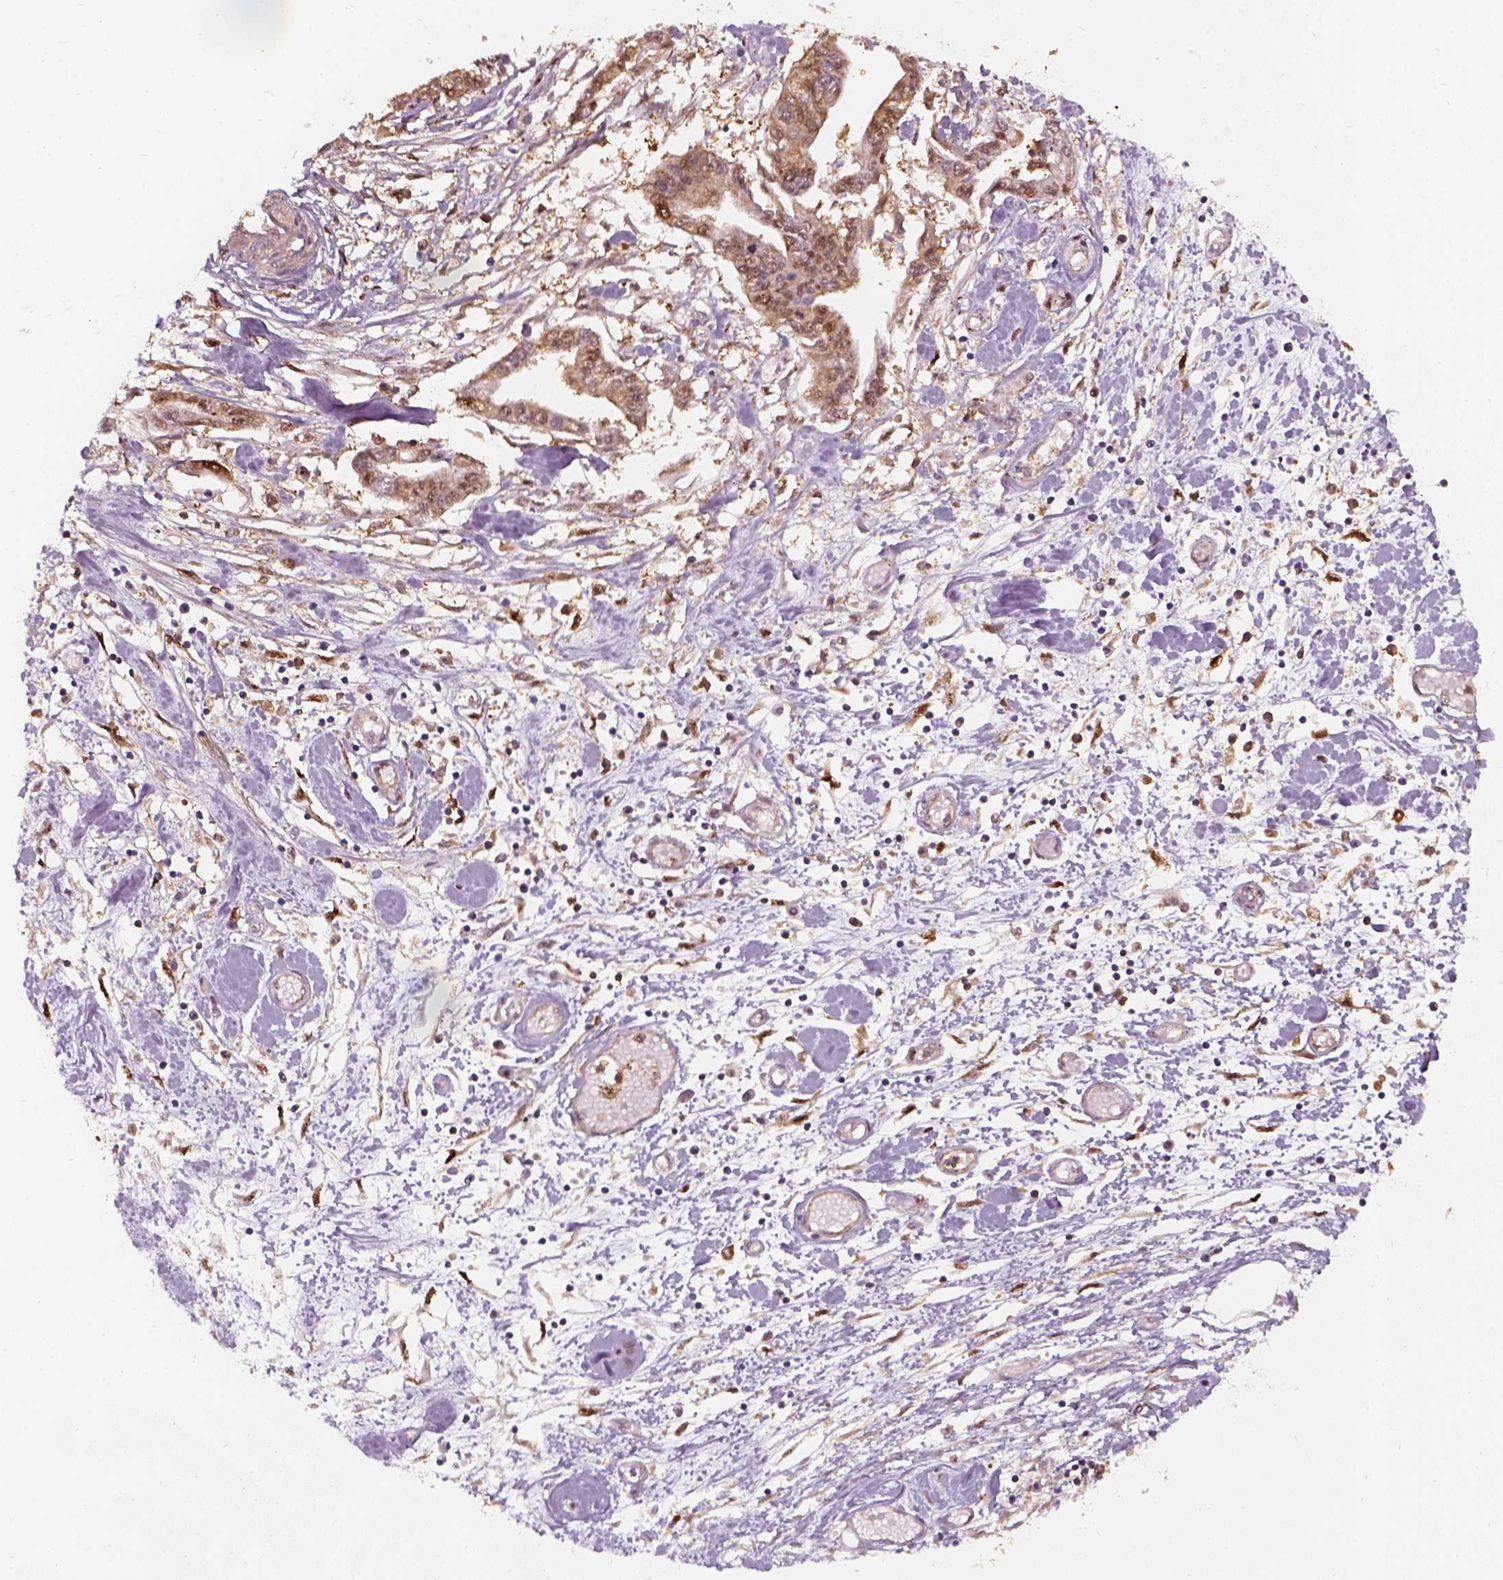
{"staining": {"intensity": "moderate", "quantity": ">75%", "location": "cytoplasmic/membranous,nuclear"}, "tissue": "pancreatic cancer", "cell_type": "Tumor cells", "image_type": "cancer", "snomed": [{"axis": "morphology", "description": "Adenocarcinoma, NOS"}, {"axis": "topography", "description": "Pancreas"}], "caption": "Pancreatic cancer (adenocarcinoma) stained for a protein exhibits moderate cytoplasmic/membranous and nuclear positivity in tumor cells. (Stains: DAB in brown, nuclei in blue, Microscopy: brightfield microscopy at high magnification).", "gene": "SQSTM1", "patient": {"sex": "male", "age": 60}}